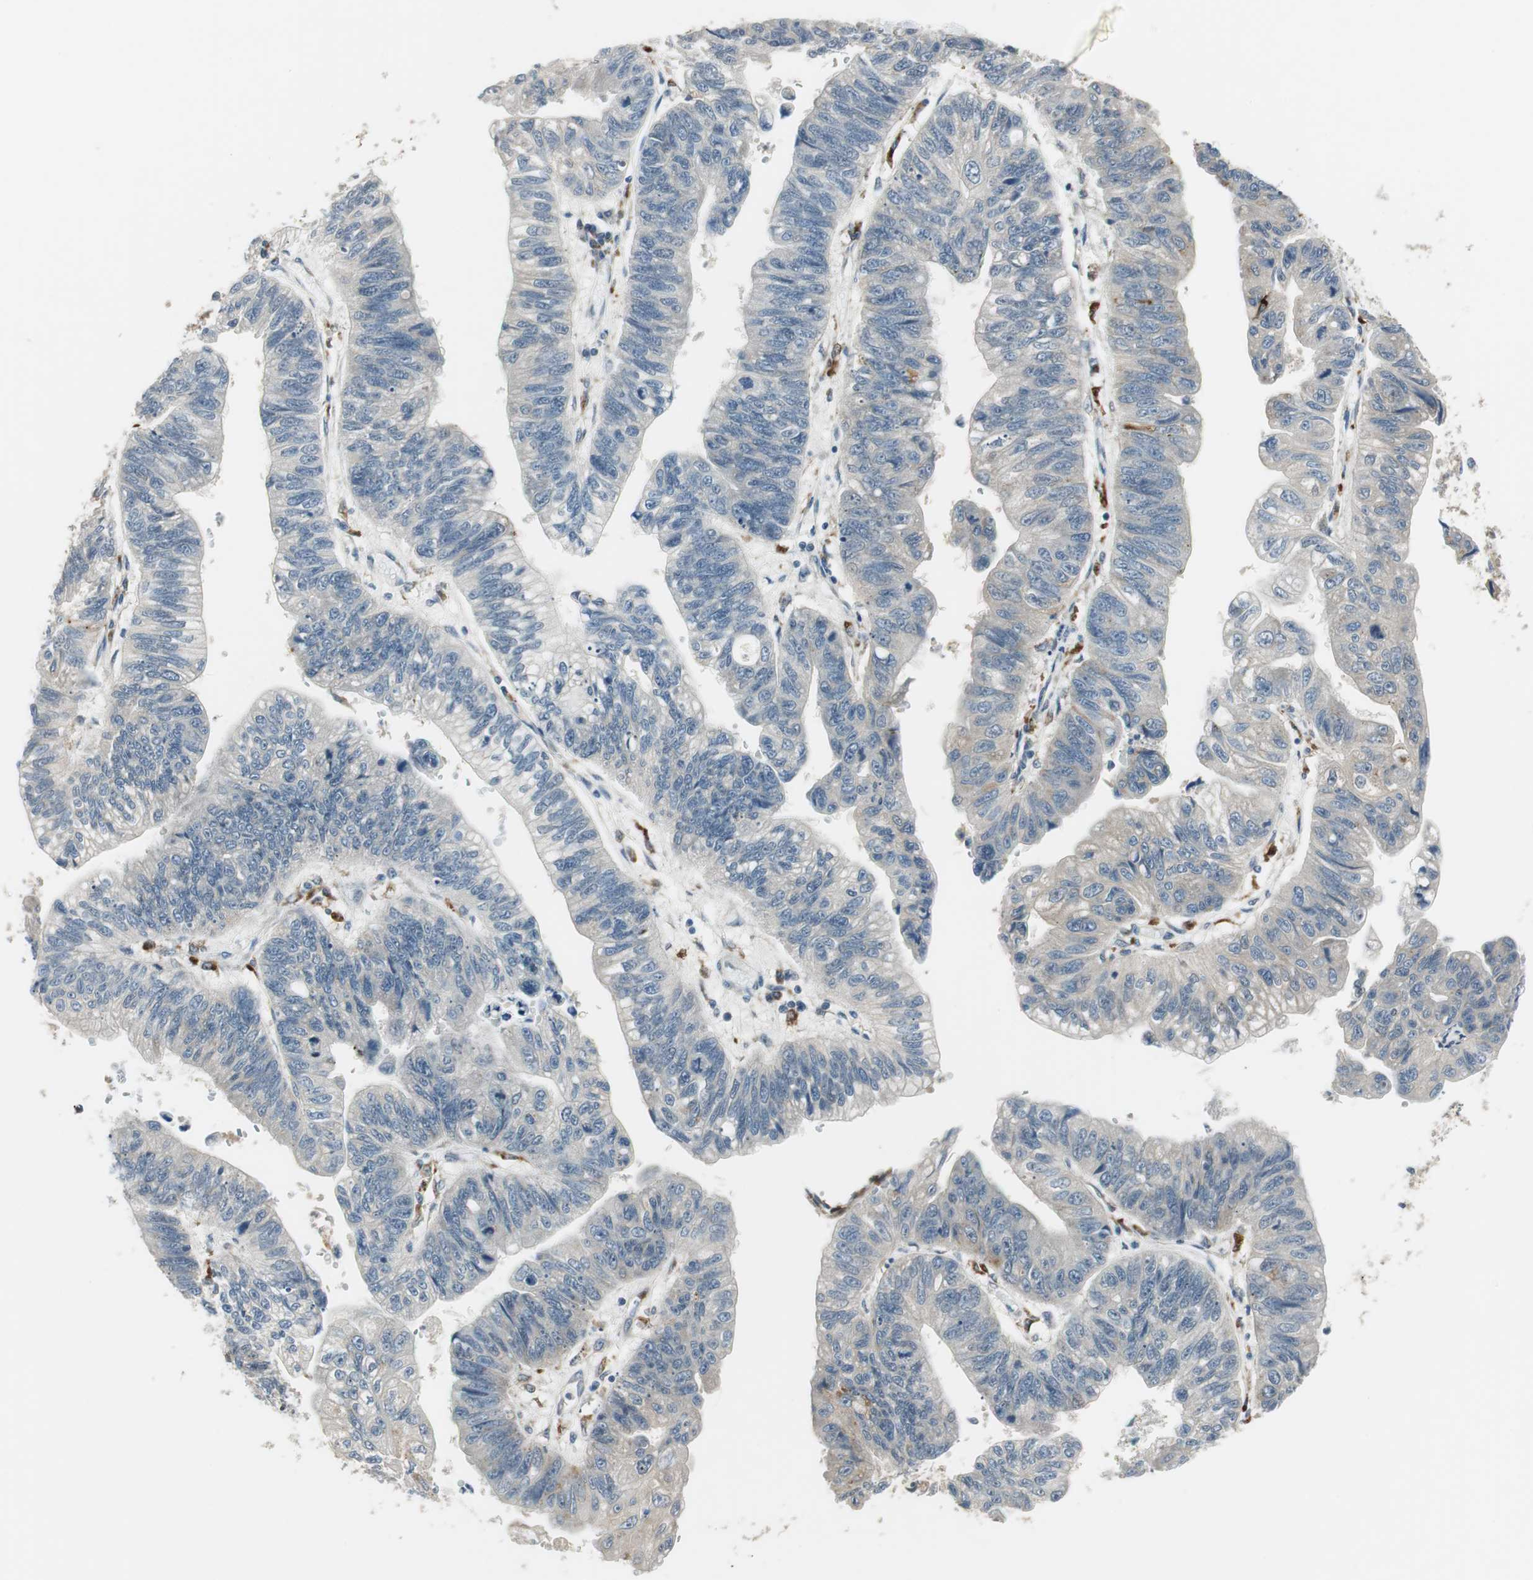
{"staining": {"intensity": "negative", "quantity": "none", "location": "none"}, "tissue": "stomach cancer", "cell_type": "Tumor cells", "image_type": "cancer", "snomed": [{"axis": "morphology", "description": "Adenocarcinoma, NOS"}, {"axis": "topography", "description": "Stomach"}], "caption": "An immunohistochemistry (IHC) histopathology image of stomach cancer is shown. There is no staining in tumor cells of stomach cancer.", "gene": "NCK1", "patient": {"sex": "male", "age": 59}}